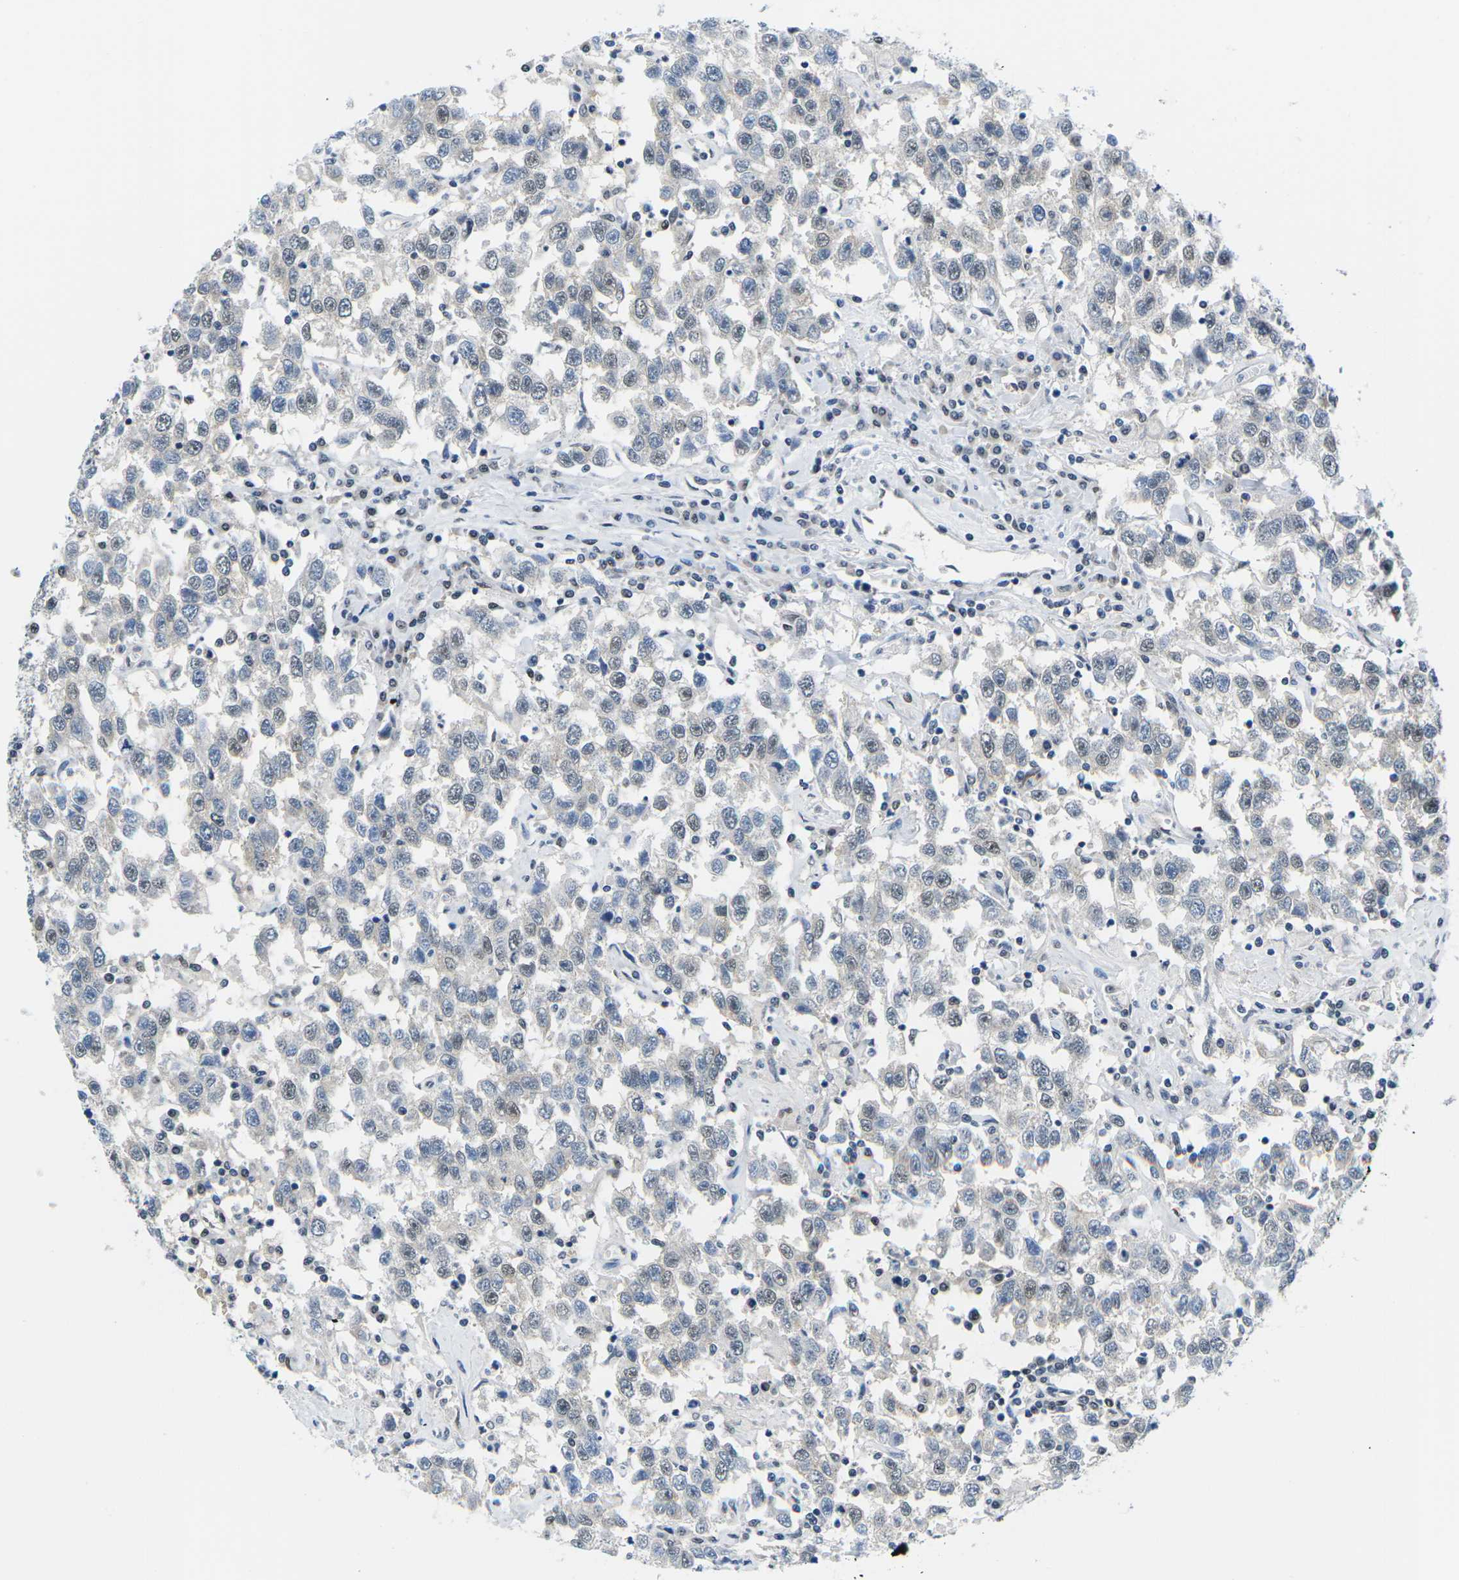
{"staining": {"intensity": "weak", "quantity": "<25%", "location": "nuclear"}, "tissue": "testis cancer", "cell_type": "Tumor cells", "image_type": "cancer", "snomed": [{"axis": "morphology", "description": "Seminoma, NOS"}, {"axis": "topography", "description": "Testis"}], "caption": "Immunohistochemistry (IHC) image of testis seminoma stained for a protein (brown), which demonstrates no positivity in tumor cells. (Stains: DAB IHC with hematoxylin counter stain, Microscopy: brightfield microscopy at high magnification).", "gene": "UBA7", "patient": {"sex": "male", "age": 41}}